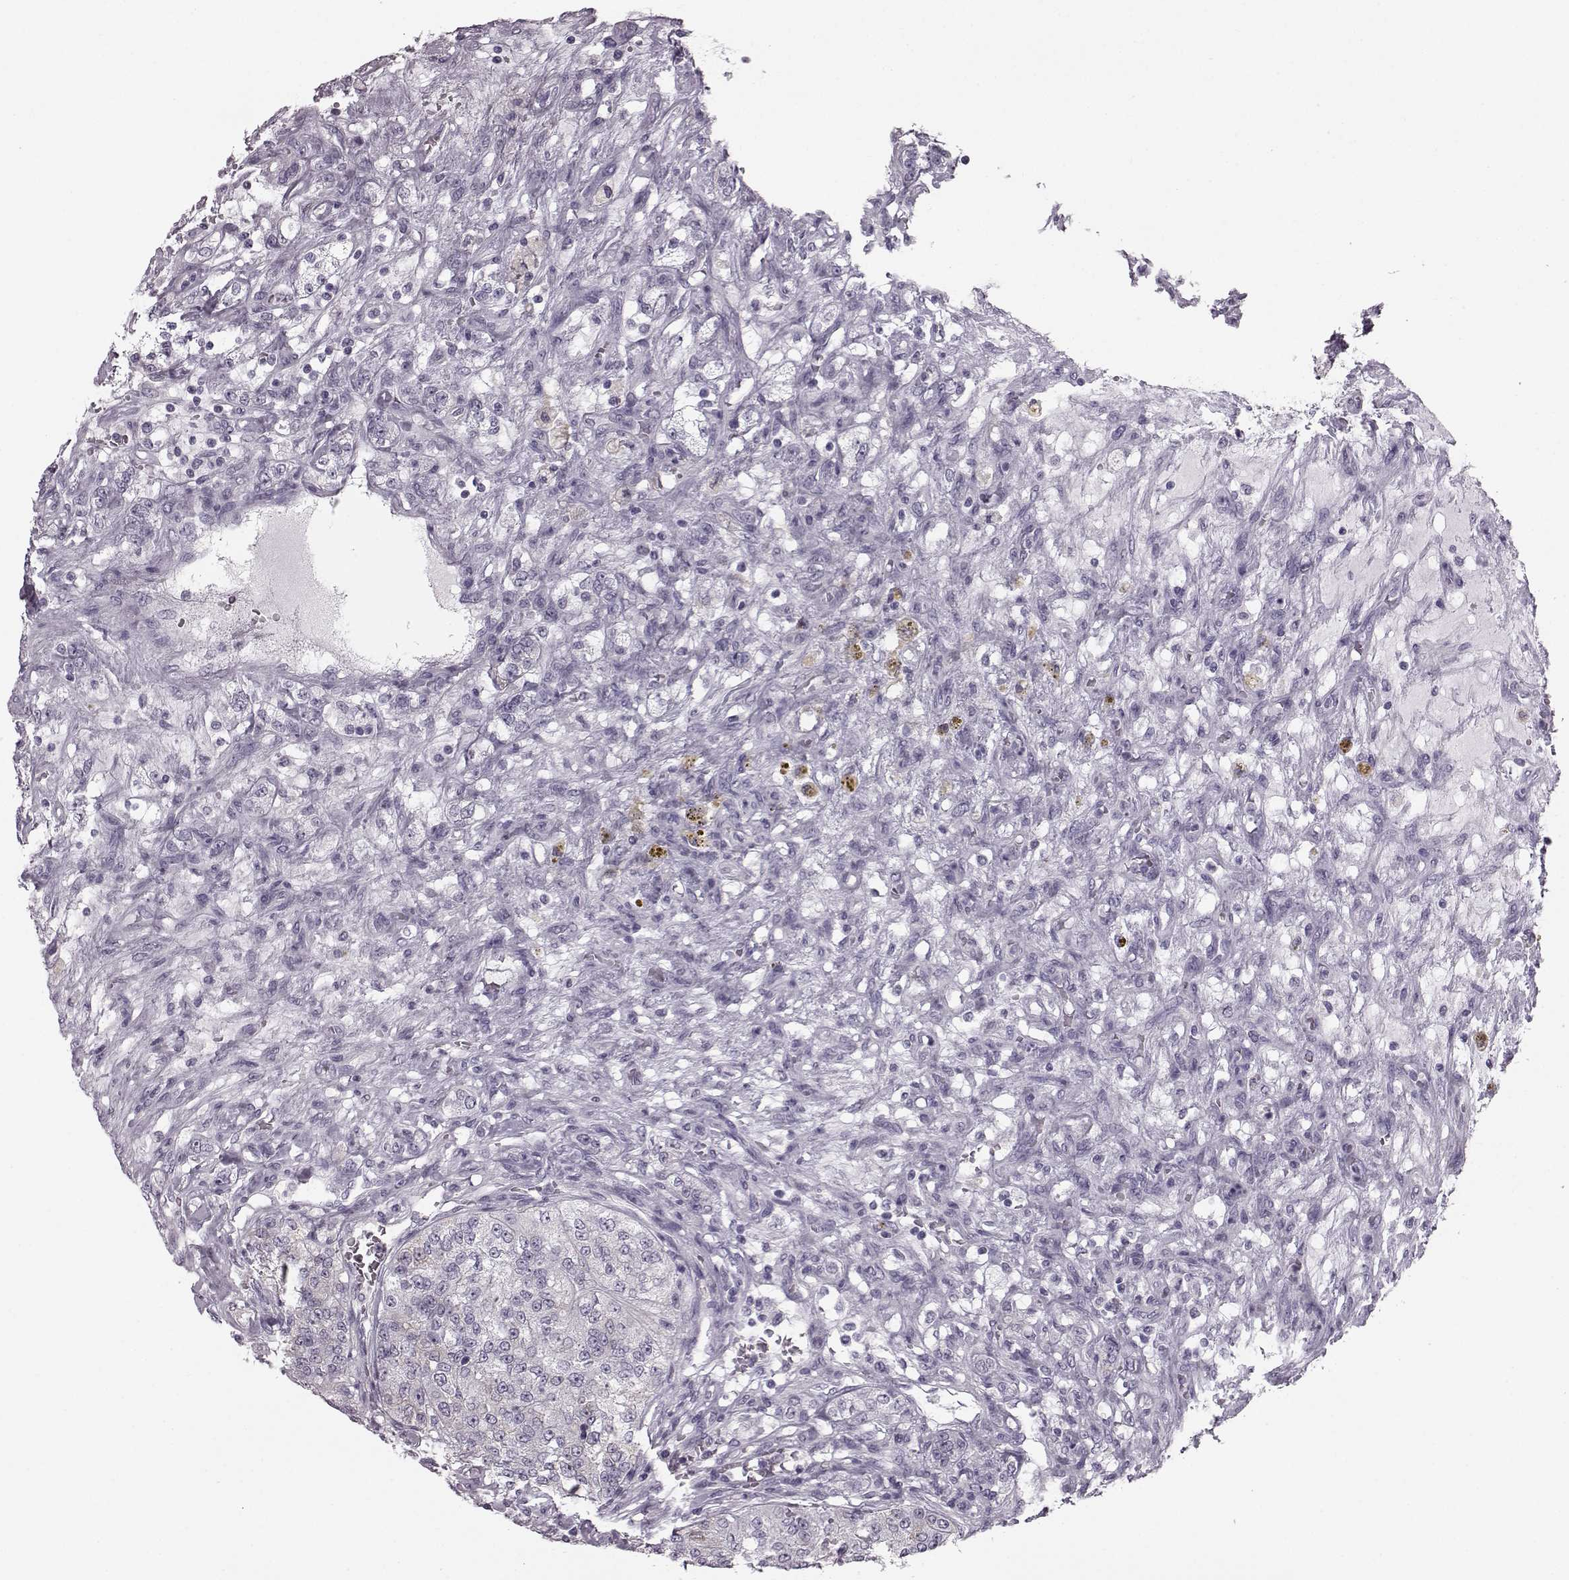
{"staining": {"intensity": "negative", "quantity": "none", "location": "none"}, "tissue": "renal cancer", "cell_type": "Tumor cells", "image_type": "cancer", "snomed": [{"axis": "morphology", "description": "Adenocarcinoma, NOS"}, {"axis": "topography", "description": "Kidney"}], "caption": "An image of human renal cancer (adenocarcinoma) is negative for staining in tumor cells. (DAB immunohistochemistry with hematoxylin counter stain).", "gene": "JSRP1", "patient": {"sex": "female", "age": 63}}